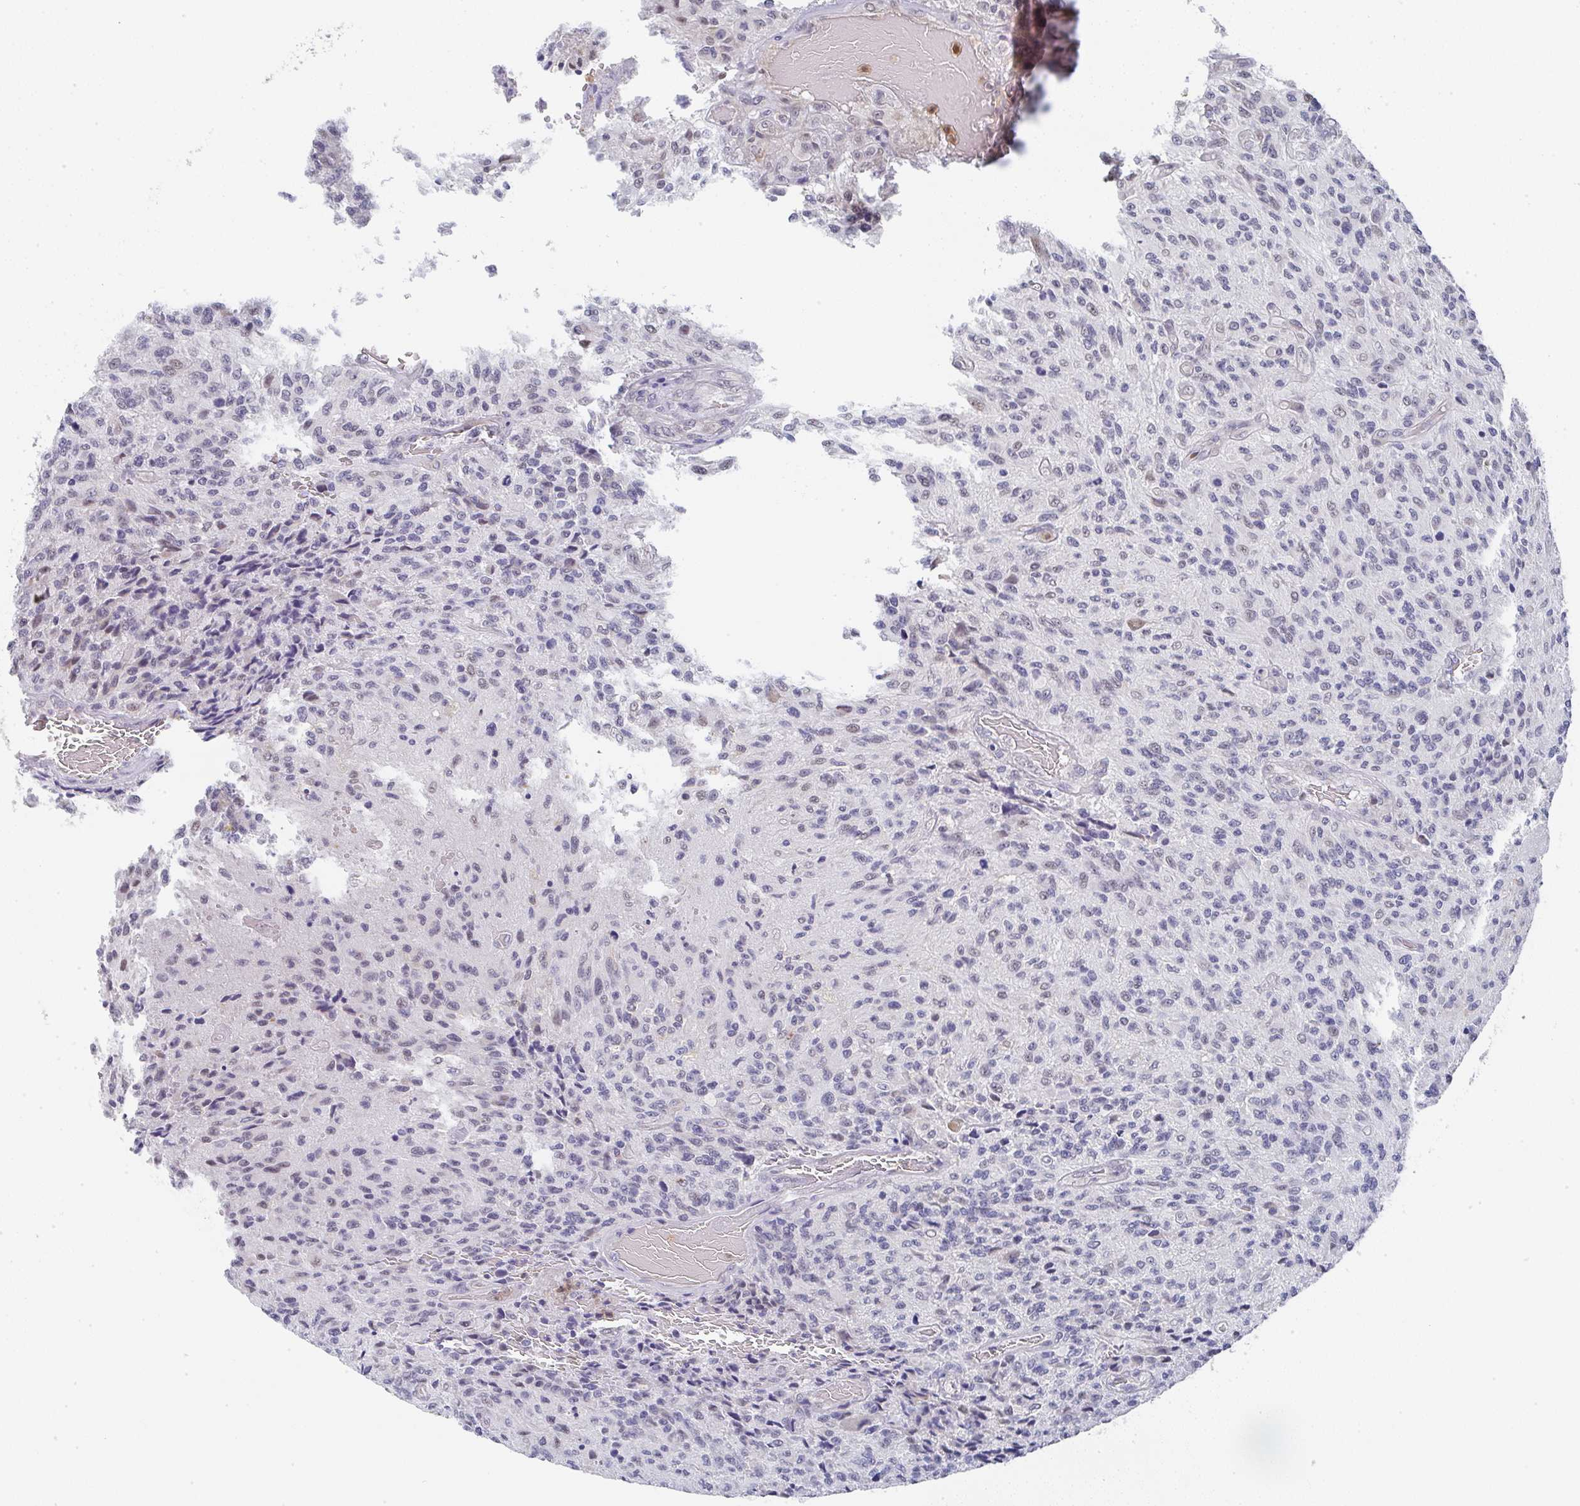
{"staining": {"intensity": "weak", "quantity": "<25%", "location": "nuclear"}, "tissue": "glioma", "cell_type": "Tumor cells", "image_type": "cancer", "snomed": [{"axis": "morphology", "description": "Normal tissue, NOS"}, {"axis": "morphology", "description": "Glioma, malignant, High grade"}, {"axis": "topography", "description": "Cerebral cortex"}], "caption": "High-grade glioma (malignant) was stained to show a protein in brown. There is no significant positivity in tumor cells.", "gene": "NCF1", "patient": {"sex": "male", "age": 56}}